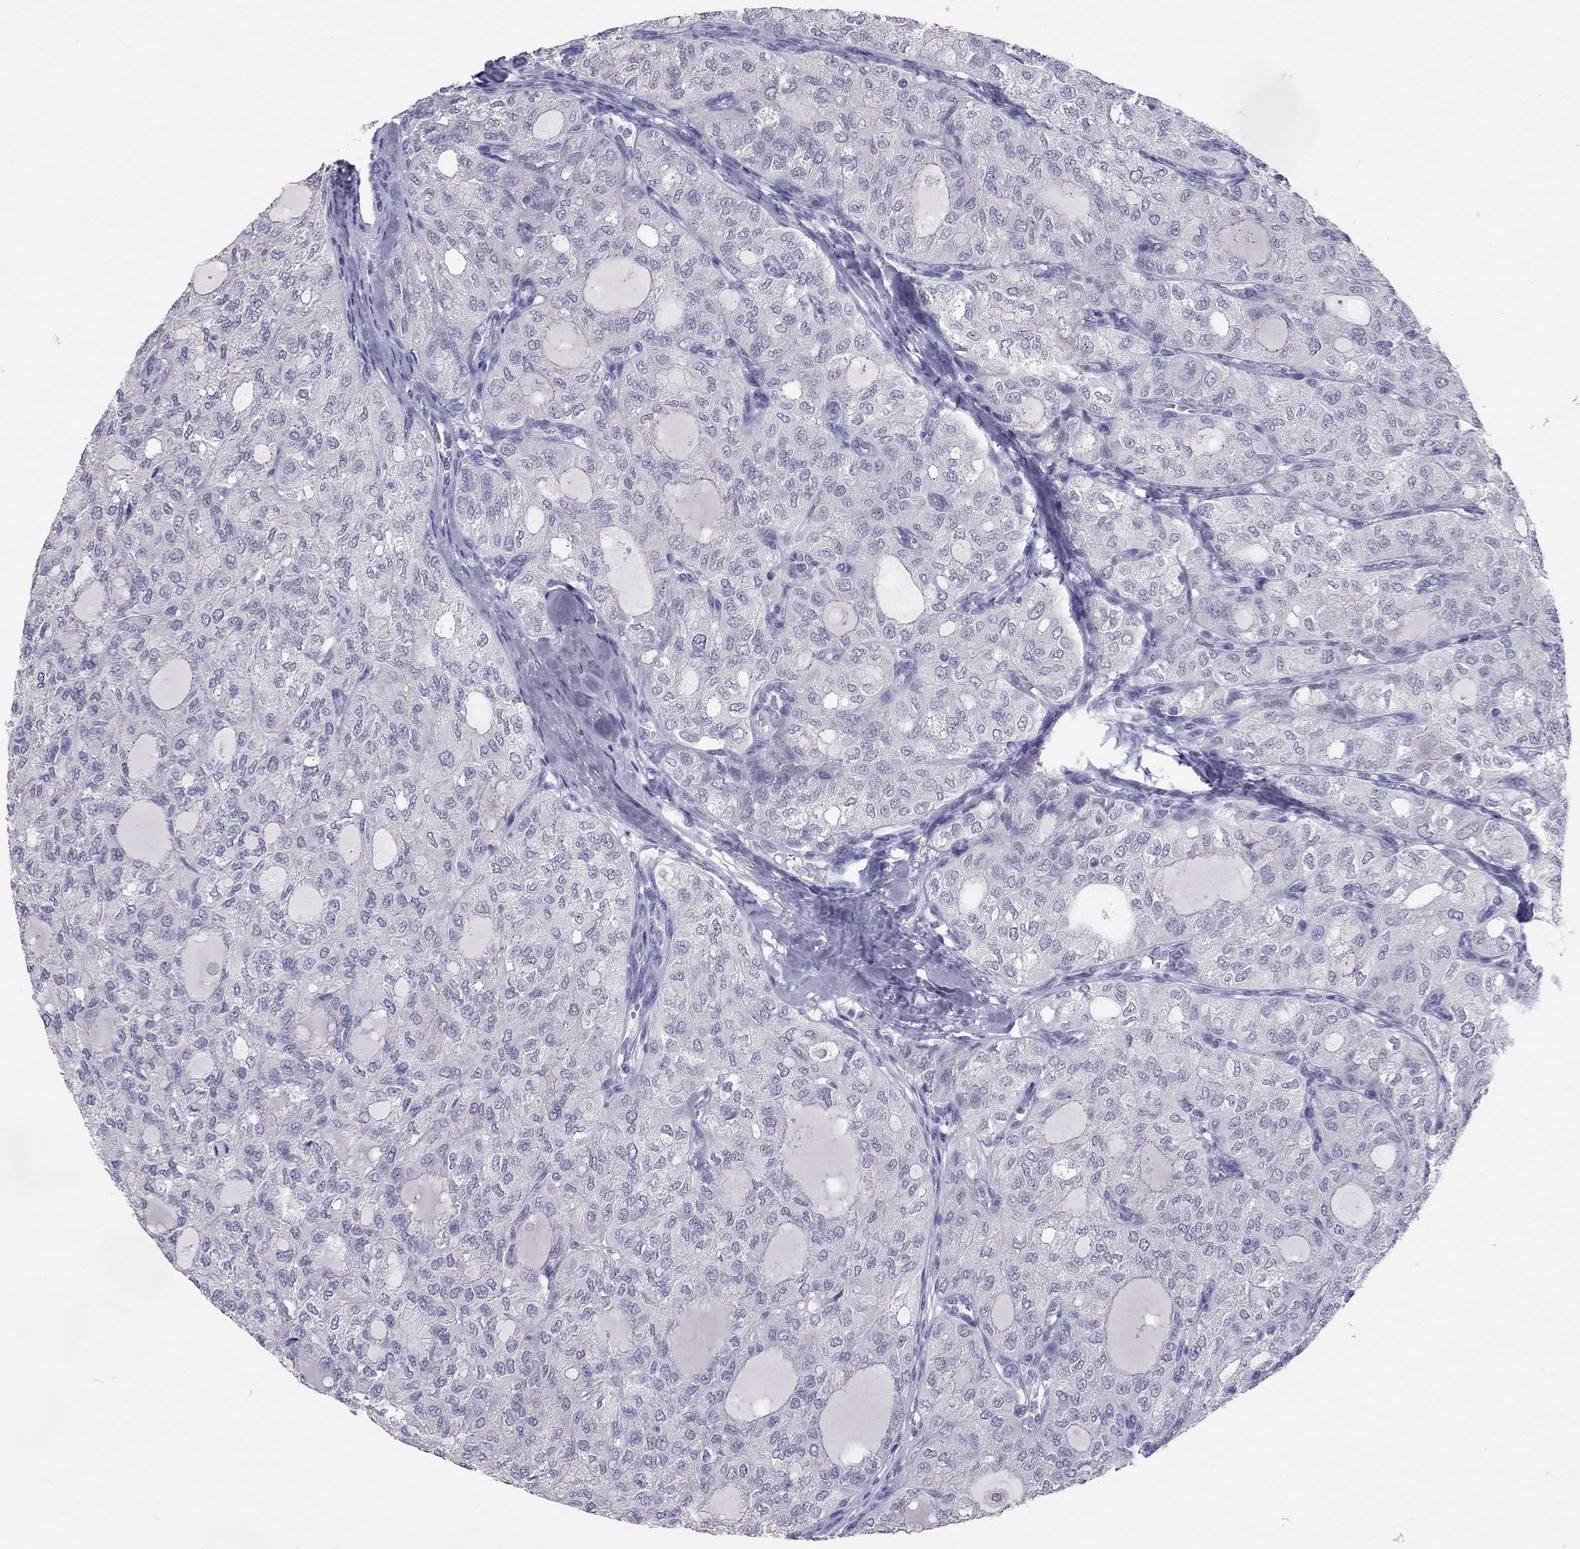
{"staining": {"intensity": "negative", "quantity": "none", "location": "none"}, "tissue": "thyroid cancer", "cell_type": "Tumor cells", "image_type": "cancer", "snomed": [{"axis": "morphology", "description": "Follicular adenoma carcinoma, NOS"}, {"axis": "topography", "description": "Thyroid gland"}], "caption": "The photomicrograph exhibits no staining of tumor cells in follicular adenoma carcinoma (thyroid).", "gene": "PSMB11", "patient": {"sex": "male", "age": 75}}